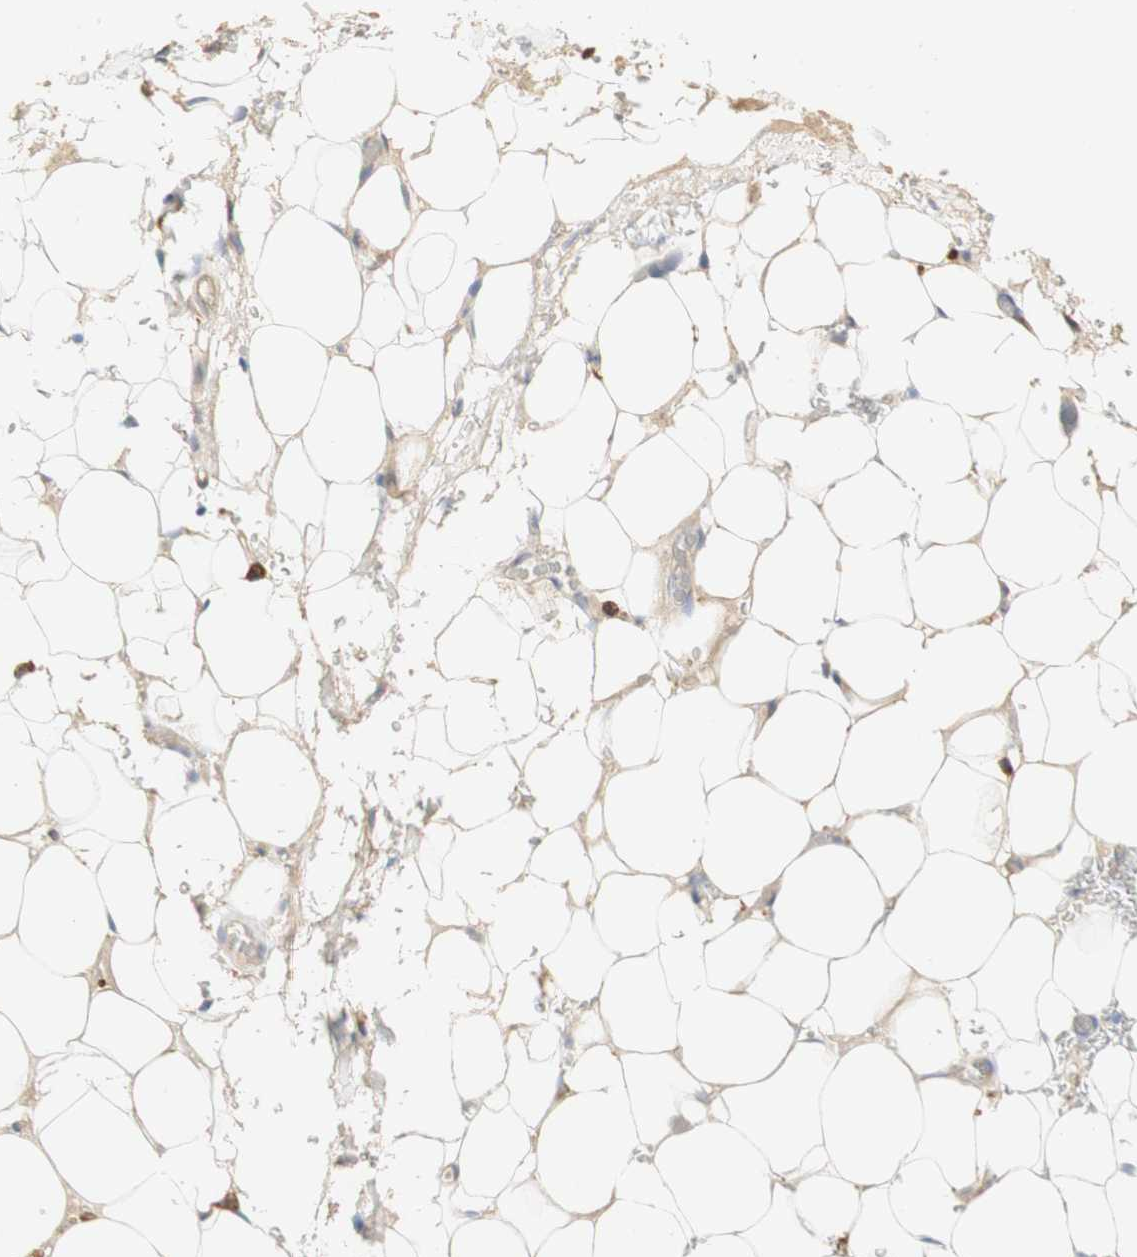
{"staining": {"intensity": "weak", "quantity": "25%-75%", "location": "cytoplasmic/membranous"}, "tissue": "adipose tissue", "cell_type": "Adipocytes", "image_type": "normal", "snomed": [{"axis": "morphology", "description": "Normal tissue, NOS"}, {"axis": "morphology", "description": "Adenocarcinoma, NOS"}, {"axis": "topography", "description": "Esophagus"}], "caption": "Immunohistochemistry (IHC) micrograph of unremarkable human adipose tissue stained for a protein (brown), which displays low levels of weak cytoplasmic/membranous staining in about 25%-75% of adipocytes.", "gene": "FCGRT", "patient": {"sex": "male", "age": 62}}